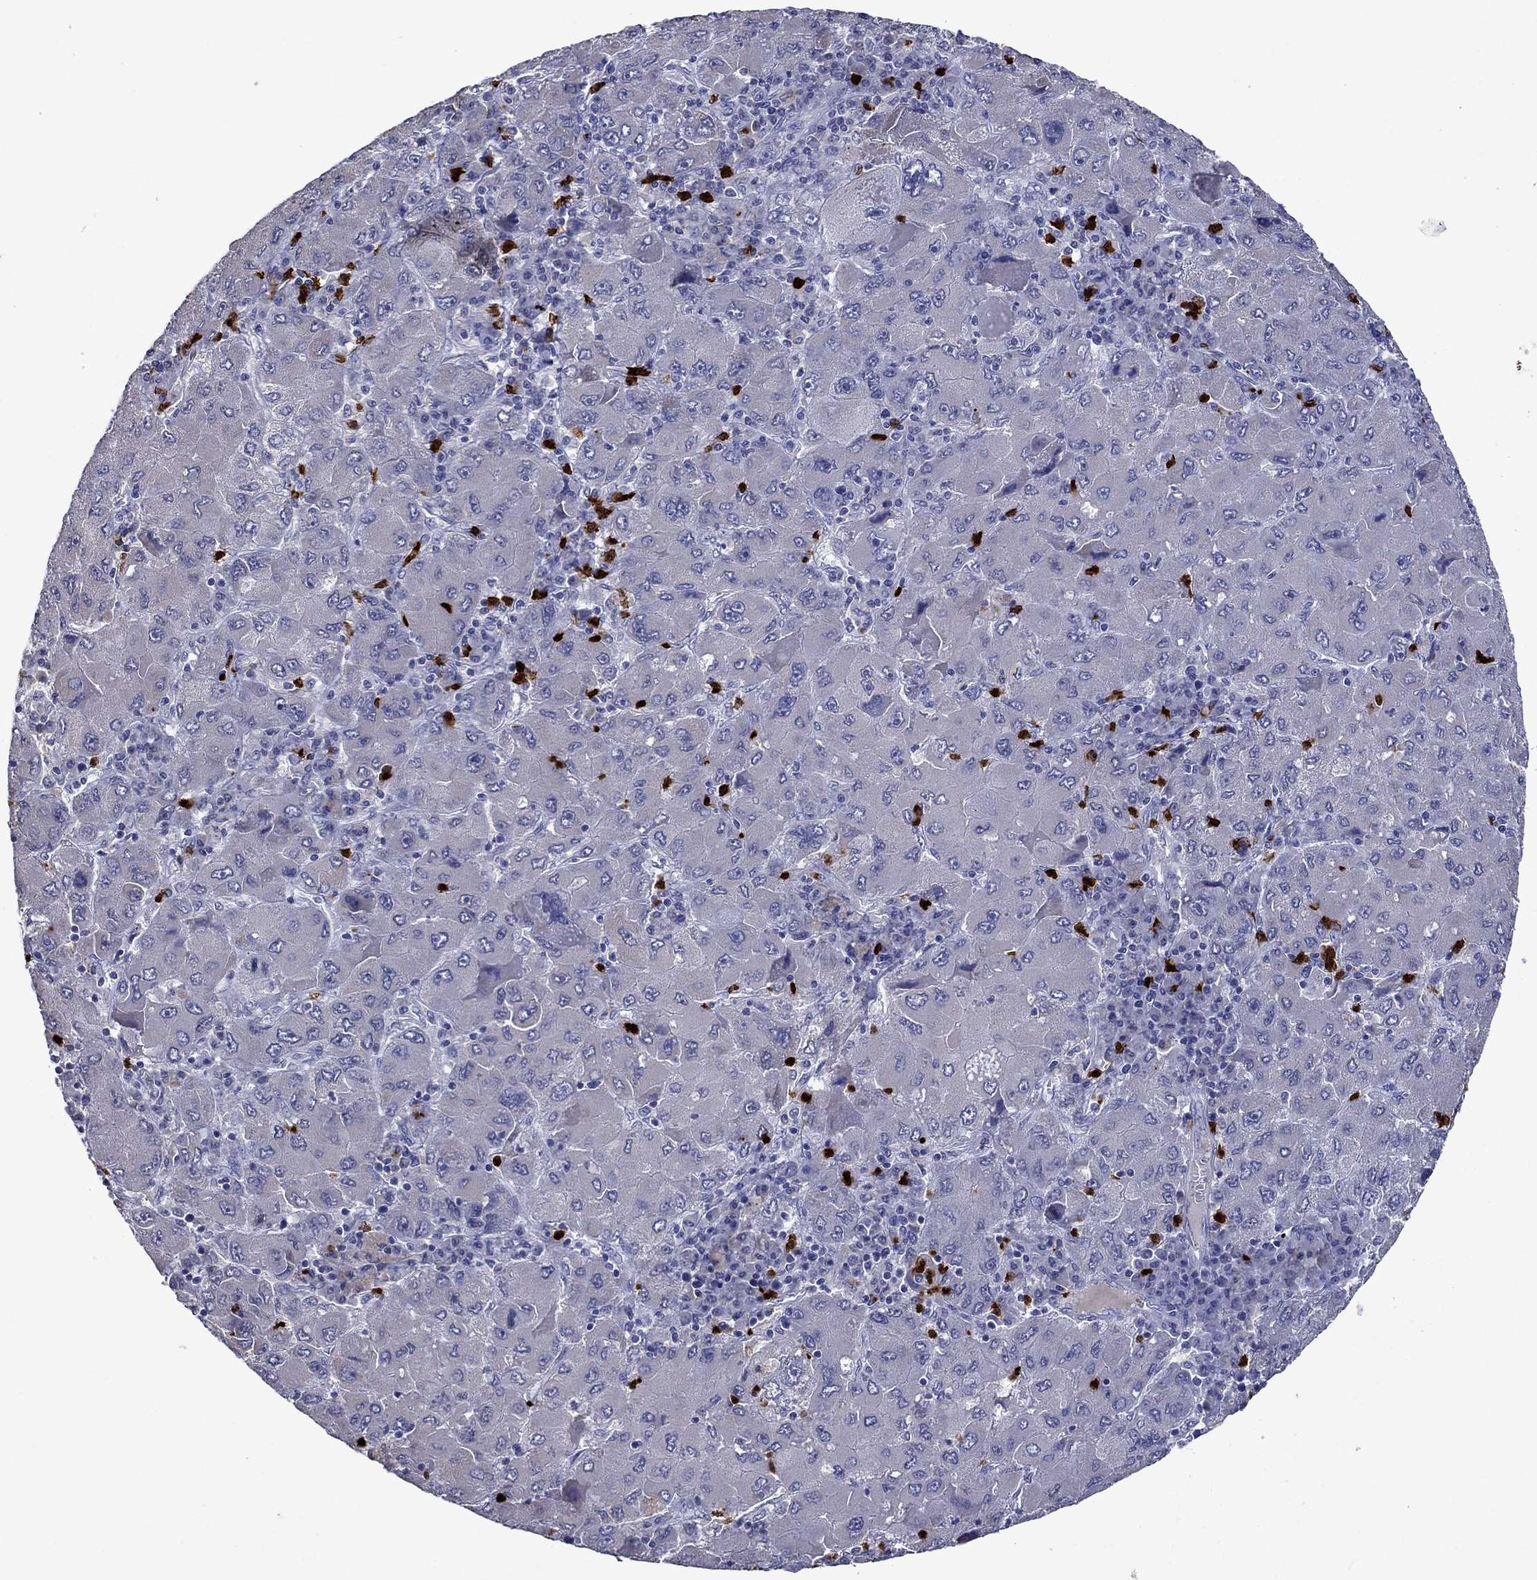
{"staining": {"intensity": "negative", "quantity": "none", "location": "none"}, "tissue": "liver cancer", "cell_type": "Tumor cells", "image_type": "cancer", "snomed": [{"axis": "morphology", "description": "Carcinoma, Hepatocellular, NOS"}, {"axis": "topography", "description": "Liver"}], "caption": "Tumor cells are negative for brown protein staining in hepatocellular carcinoma (liver).", "gene": "IRF5", "patient": {"sex": "male", "age": 75}}